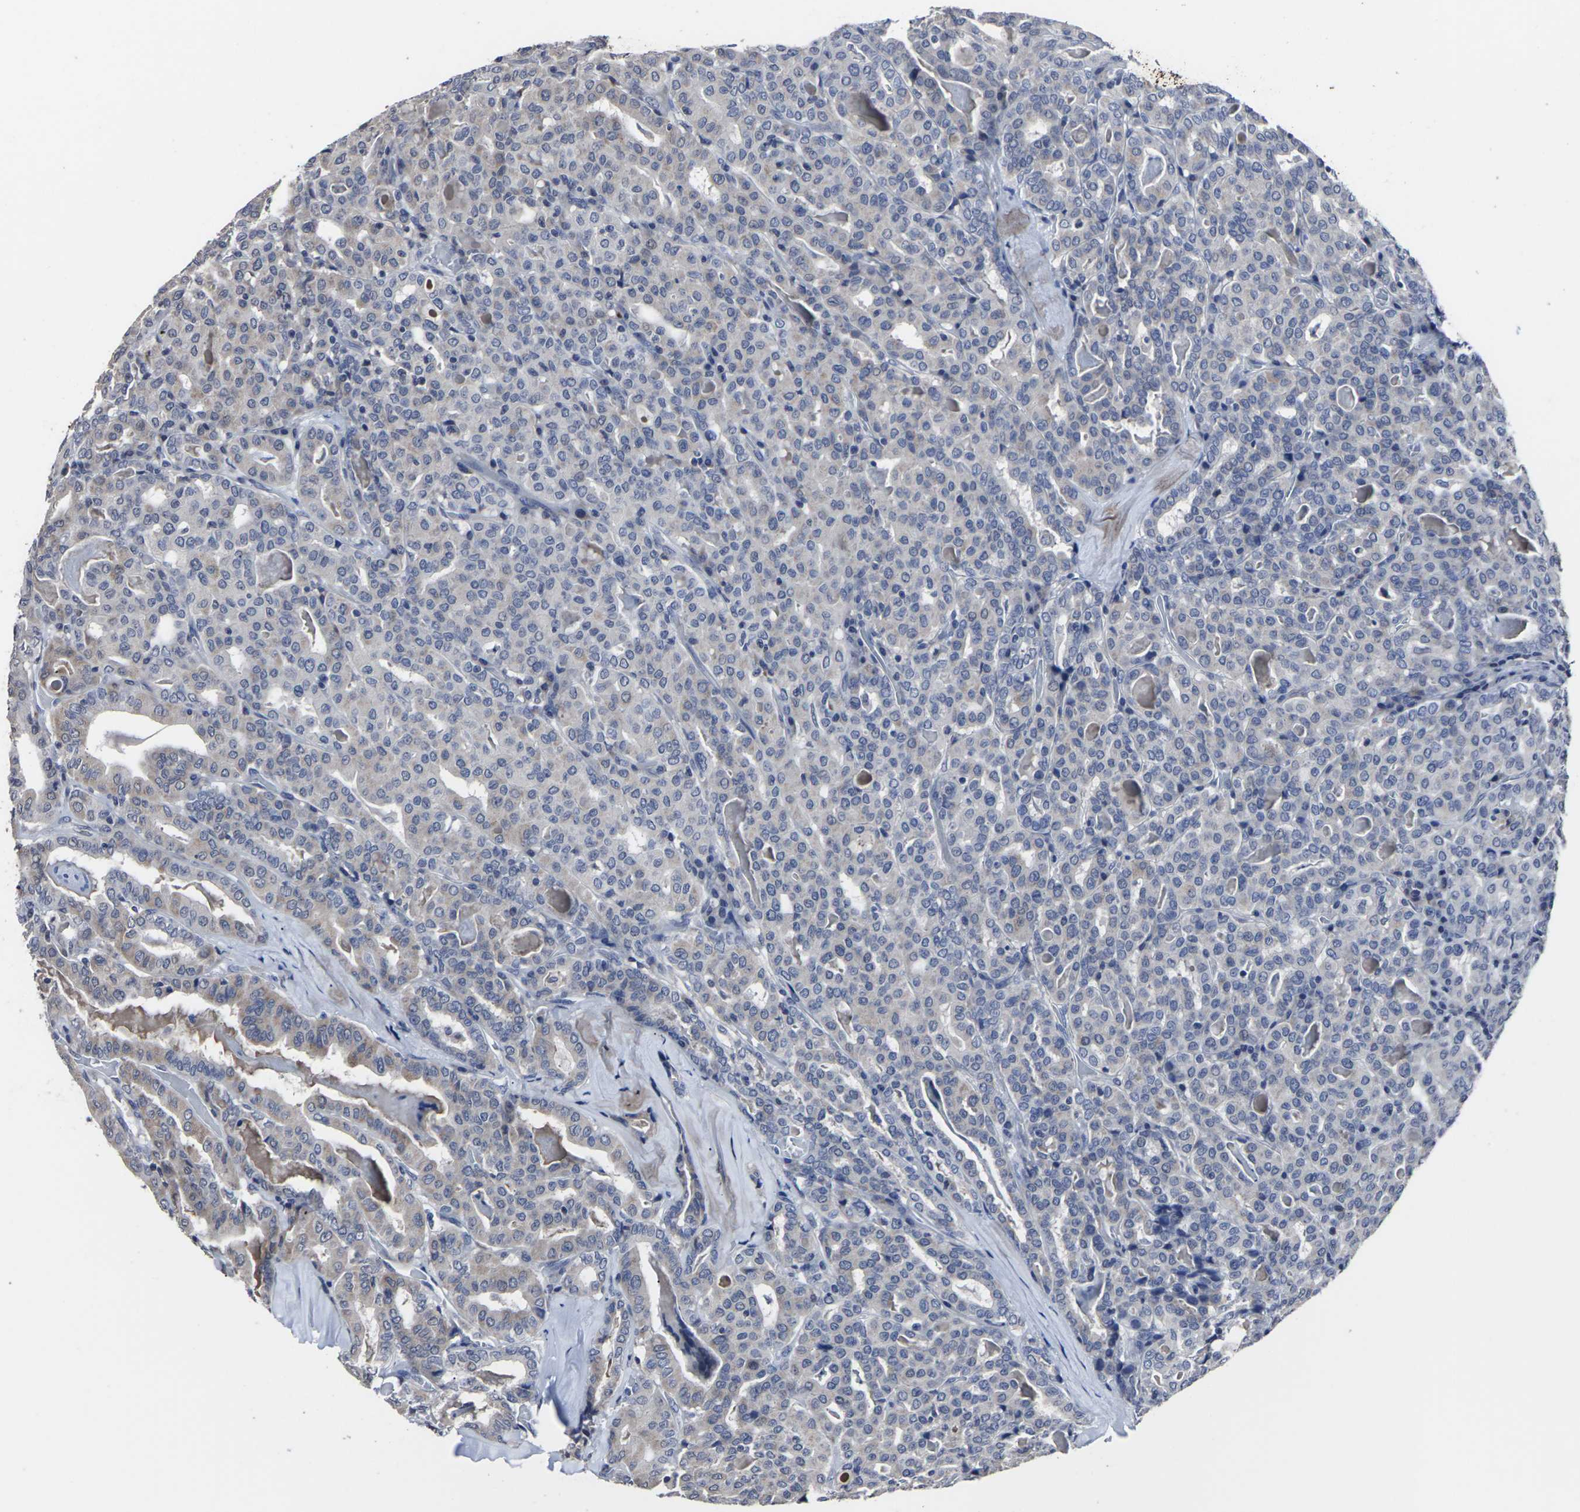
{"staining": {"intensity": "weak", "quantity": "<25%", "location": "cytoplasmic/membranous"}, "tissue": "thyroid cancer", "cell_type": "Tumor cells", "image_type": "cancer", "snomed": [{"axis": "morphology", "description": "Papillary adenocarcinoma, NOS"}, {"axis": "topography", "description": "Thyroid gland"}], "caption": "Immunohistochemistry (IHC) of thyroid cancer (papillary adenocarcinoma) exhibits no staining in tumor cells. The staining is performed using DAB brown chromogen with nuclei counter-stained in using hematoxylin.", "gene": "MSANTD4", "patient": {"sex": "female", "age": 42}}